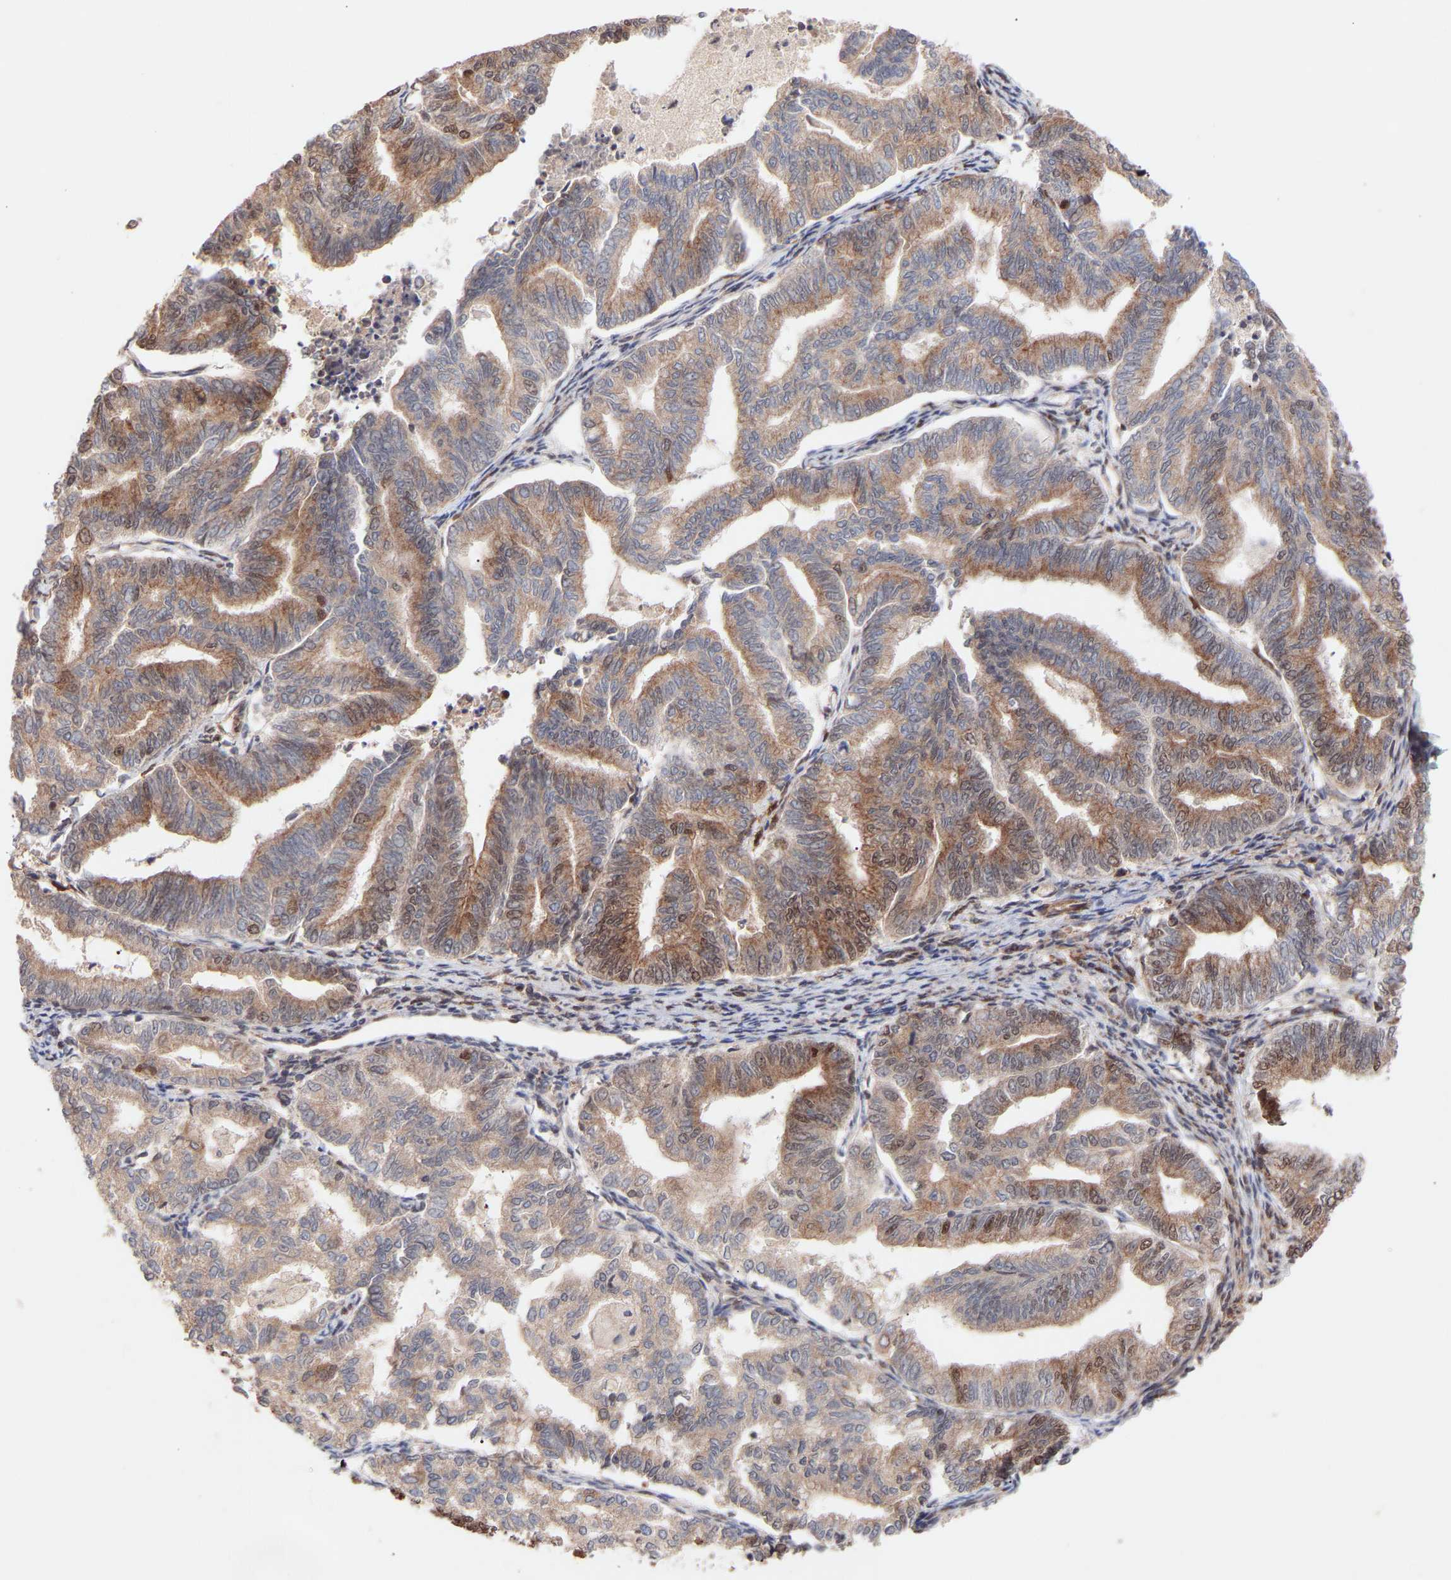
{"staining": {"intensity": "moderate", "quantity": ">75%", "location": "cytoplasmic/membranous,nuclear"}, "tissue": "endometrial cancer", "cell_type": "Tumor cells", "image_type": "cancer", "snomed": [{"axis": "morphology", "description": "Adenocarcinoma, NOS"}, {"axis": "topography", "description": "Endometrium"}], "caption": "Endometrial adenocarcinoma tissue reveals moderate cytoplasmic/membranous and nuclear staining in approximately >75% of tumor cells", "gene": "PDLIM5", "patient": {"sex": "female", "age": 79}}